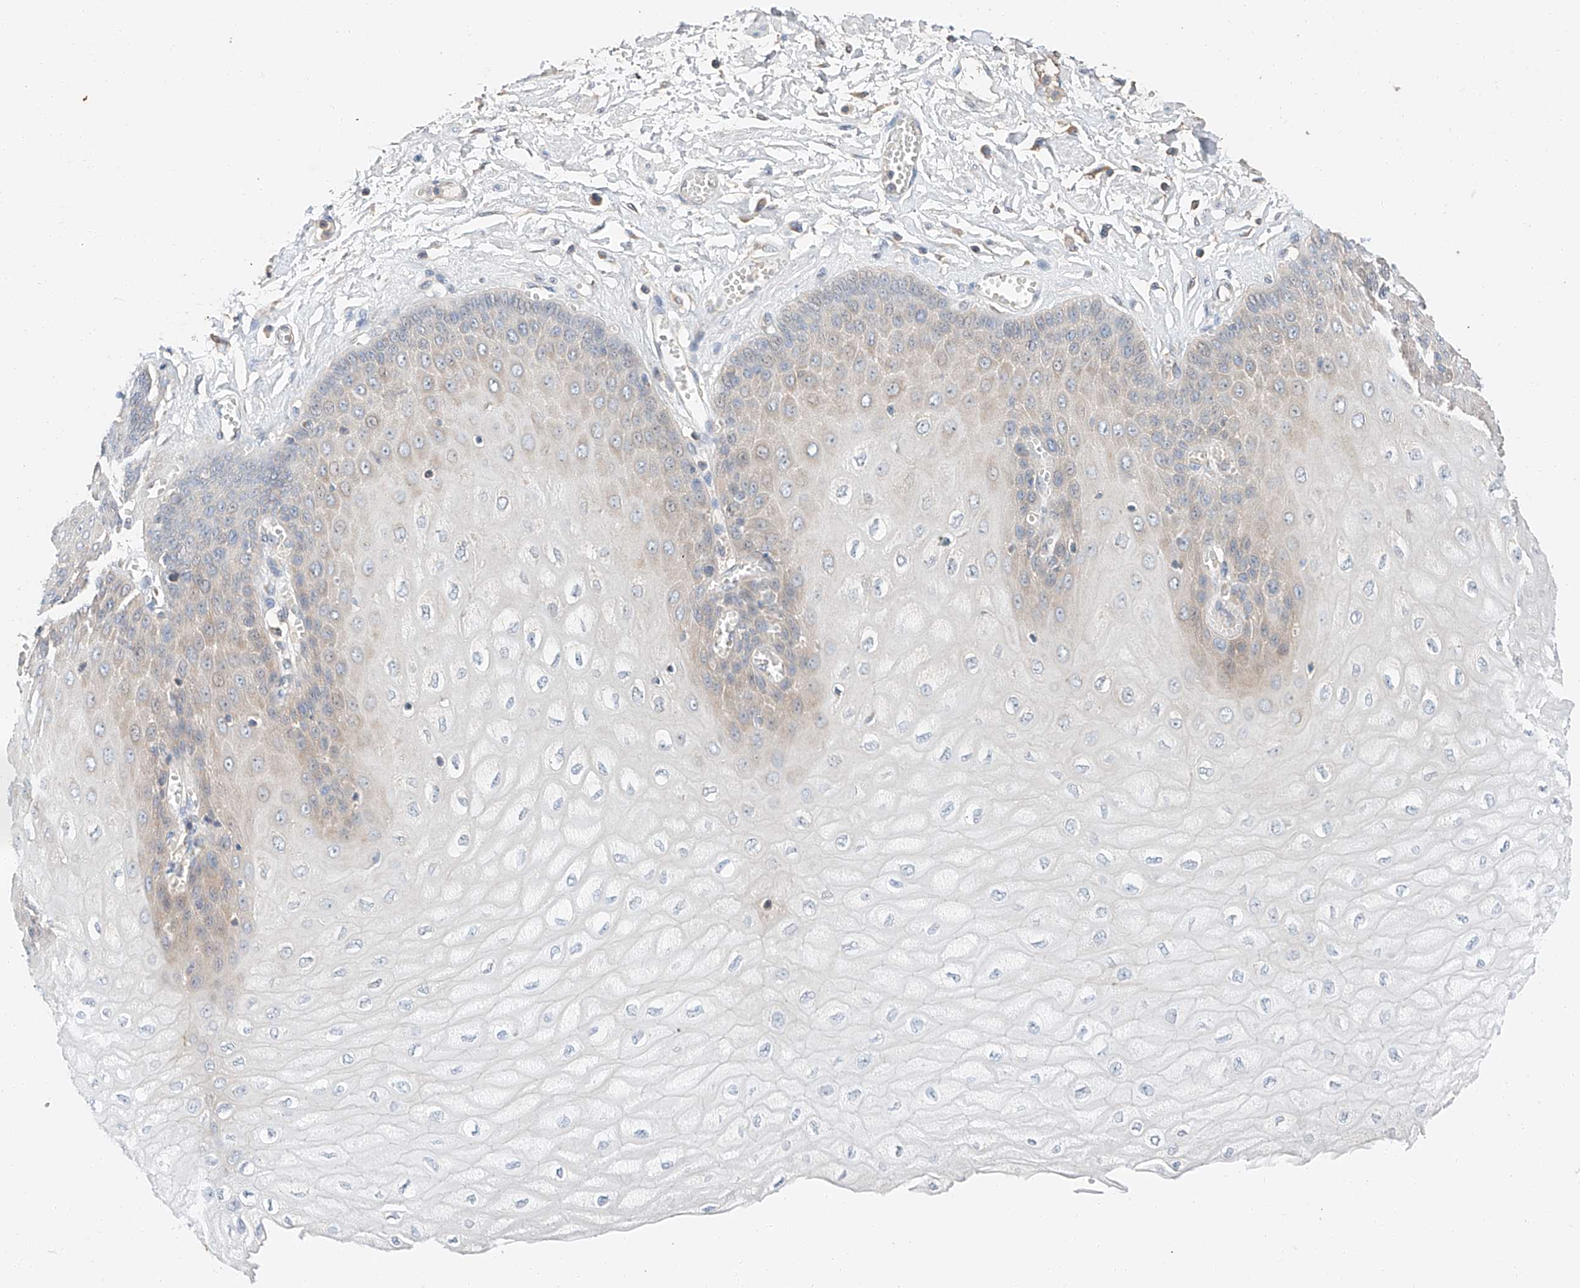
{"staining": {"intensity": "moderate", "quantity": "25%-75%", "location": "cytoplasmic/membranous"}, "tissue": "esophagus", "cell_type": "Squamous epithelial cells", "image_type": "normal", "snomed": [{"axis": "morphology", "description": "Normal tissue, NOS"}, {"axis": "topography", "description": "Esophagus"}], "caption": "IHC staining of benign esophagus, which demonstrates medium levels of moderate cytoplasmic/membranous positivity in about 25%-75% of squamous epithelial cells indicating moderate cytoplasmic/membranous protein staining. The staining was performed using DAB (3,3'-diaminobenzidine) (brown) for protein detection and nuclei were counterstained in hematoxylin (blue).", "gene": "RUSC1", "patient": {"sex": "male", "age": 60}}